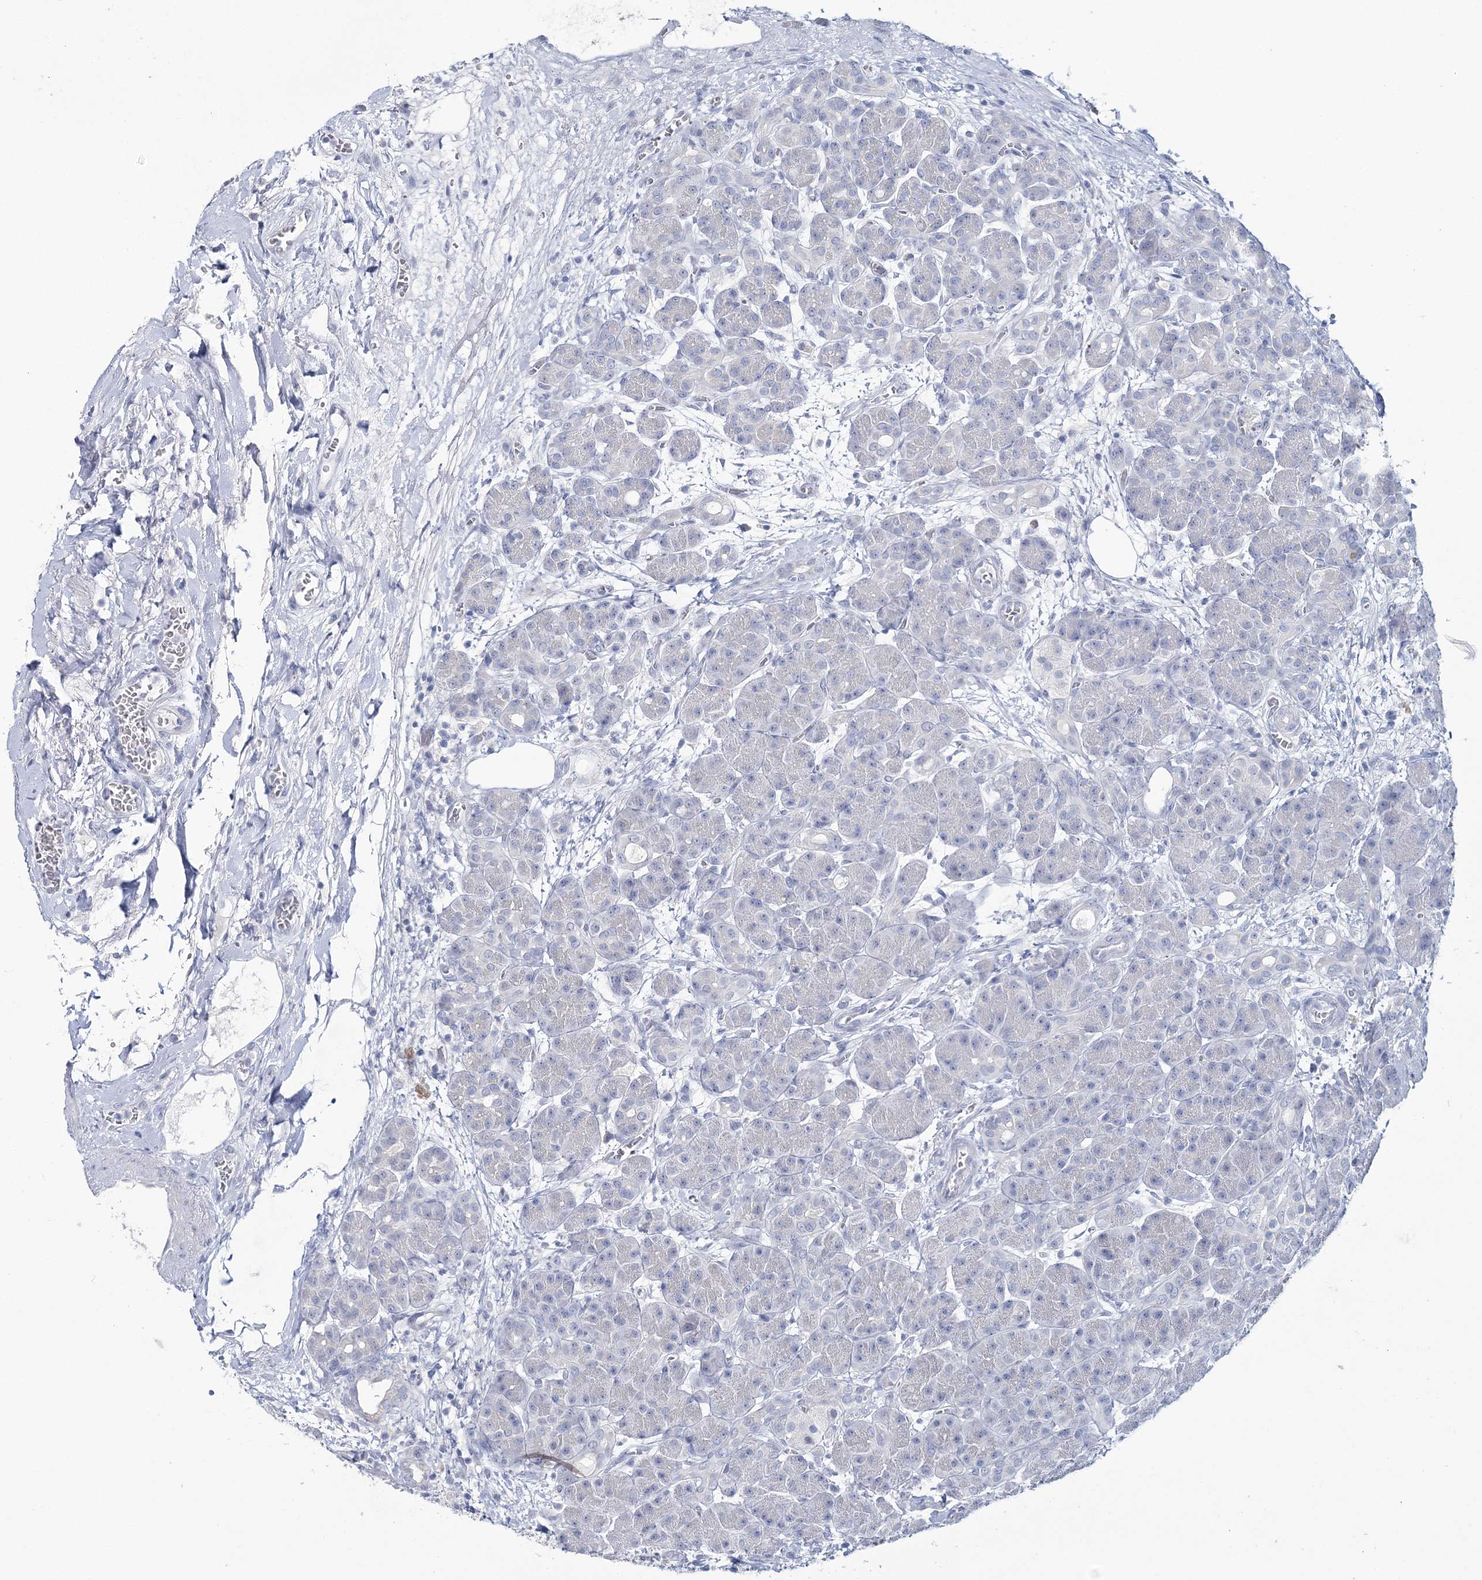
{"staining": {"intensity": "negative", "quantity": "none", "location": "none"}, "tissue": "pancreas", "cell_type": "Exocrine glandular cells", "image_type": "normal", "snomed": [{"axis": "morphology", "description": "Normal tissue, NOS"}, {"axis": "topography", "description": "Pancreas"}], "caption": "Exocrine glandular cells are negative for brown protein staining in benign pancreas. The staining was performed using DAB (3,3'-diaminobenzidine) to visualize the protein expression in brown, while the nuclei were stained in blue with hematoxylin (Magnification: 20x).", "gene": "CYP3A4", "patient": {"sex": "male", "age": 63}}